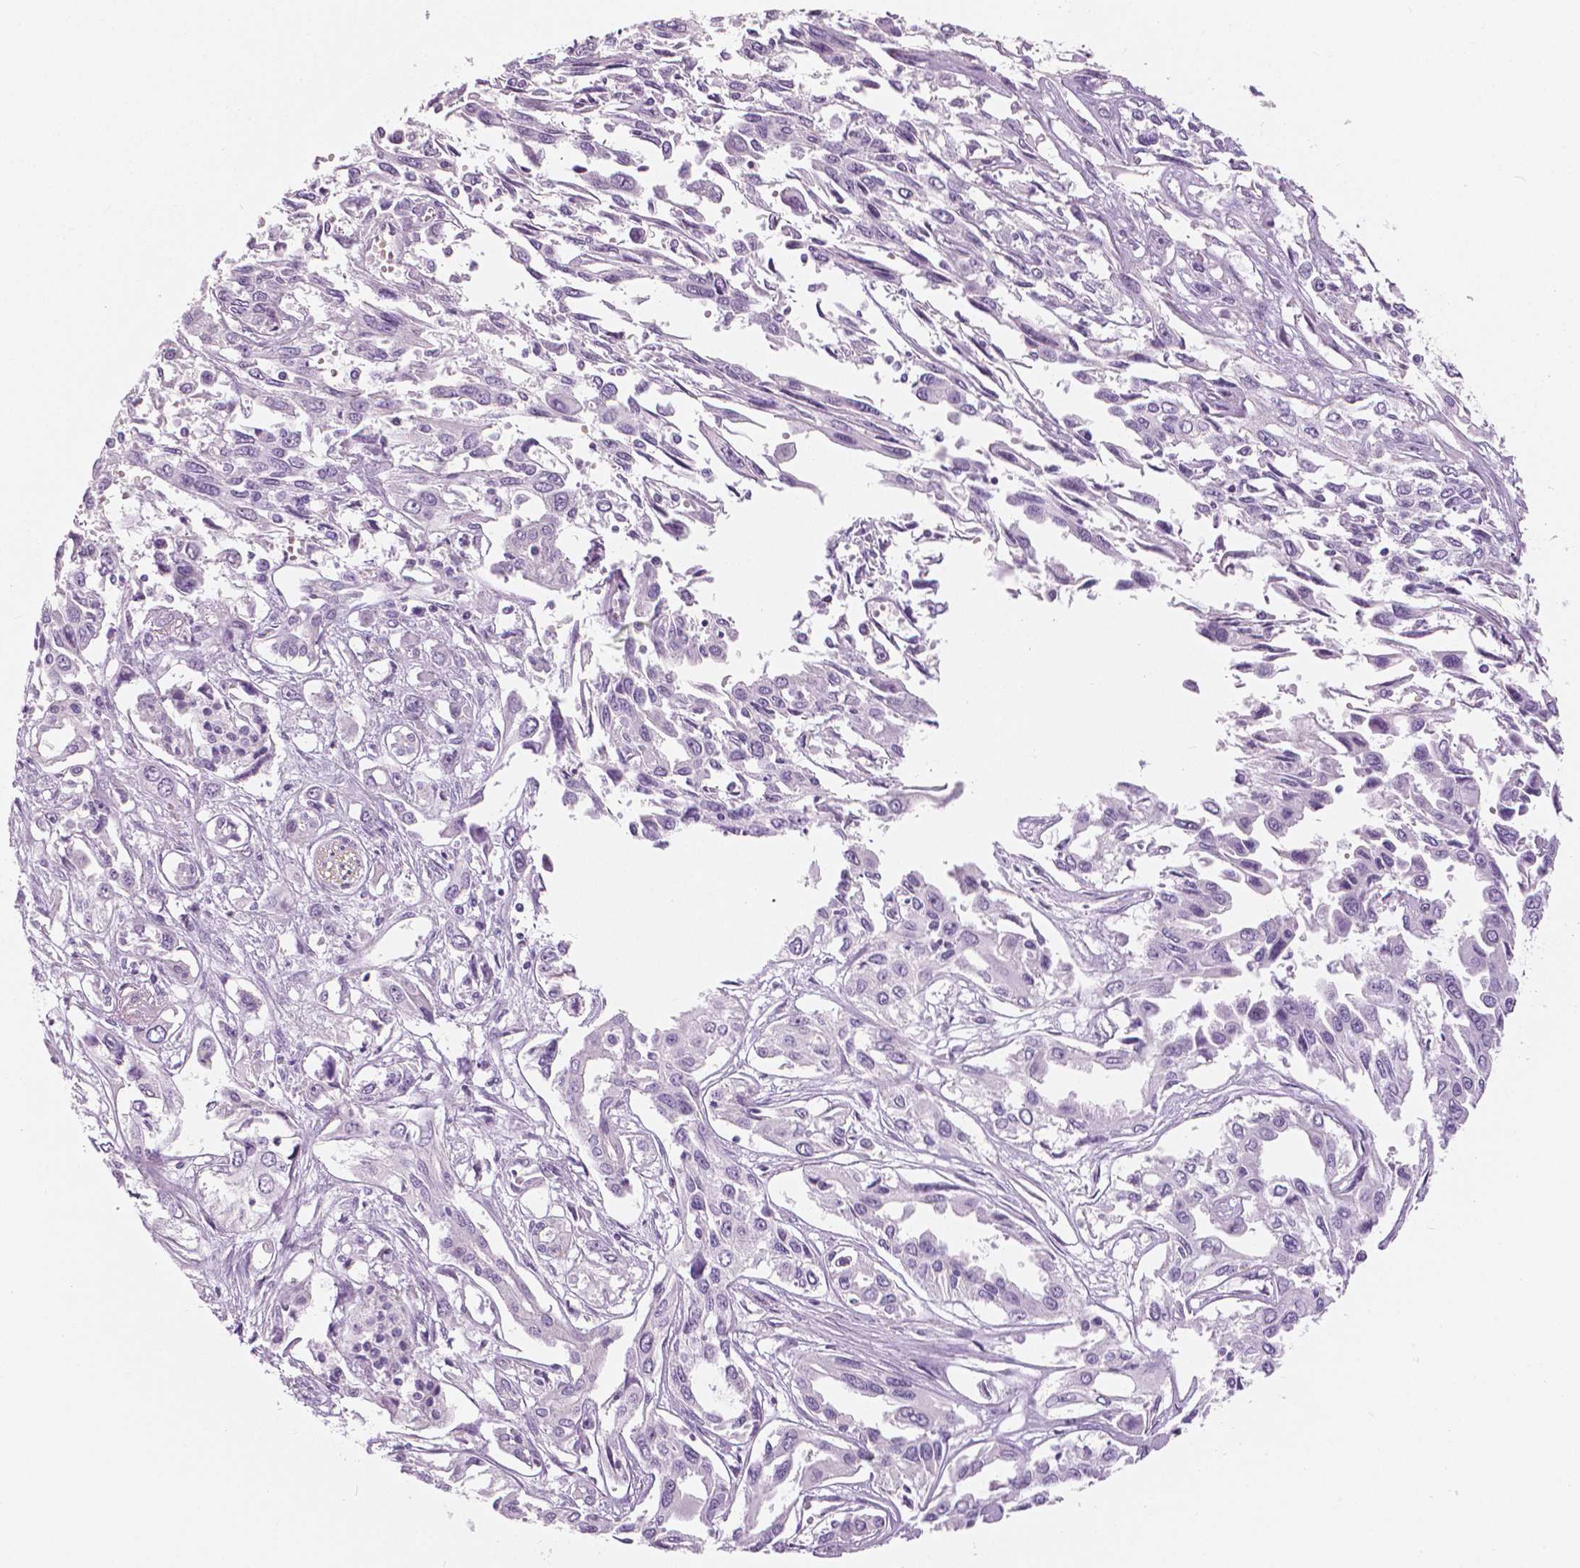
{"staining": {"intensity": "negative", "quantity": "none", "location": "none"}, "tissue": "pancreatic cancer", "cell_type": "Tumor cells", "image_type": "cancer", "snomed": [{"axis": "morphology", "description": "Adenocarcinoma, NOS"}, {"axis": "topography", "description": "Pancreas"}], "caption": "There is no significant staining in tumor cells of pancreatic cancer.", "gene": "SLC24A1", "patient": {"sex": "female", "age": 55}}